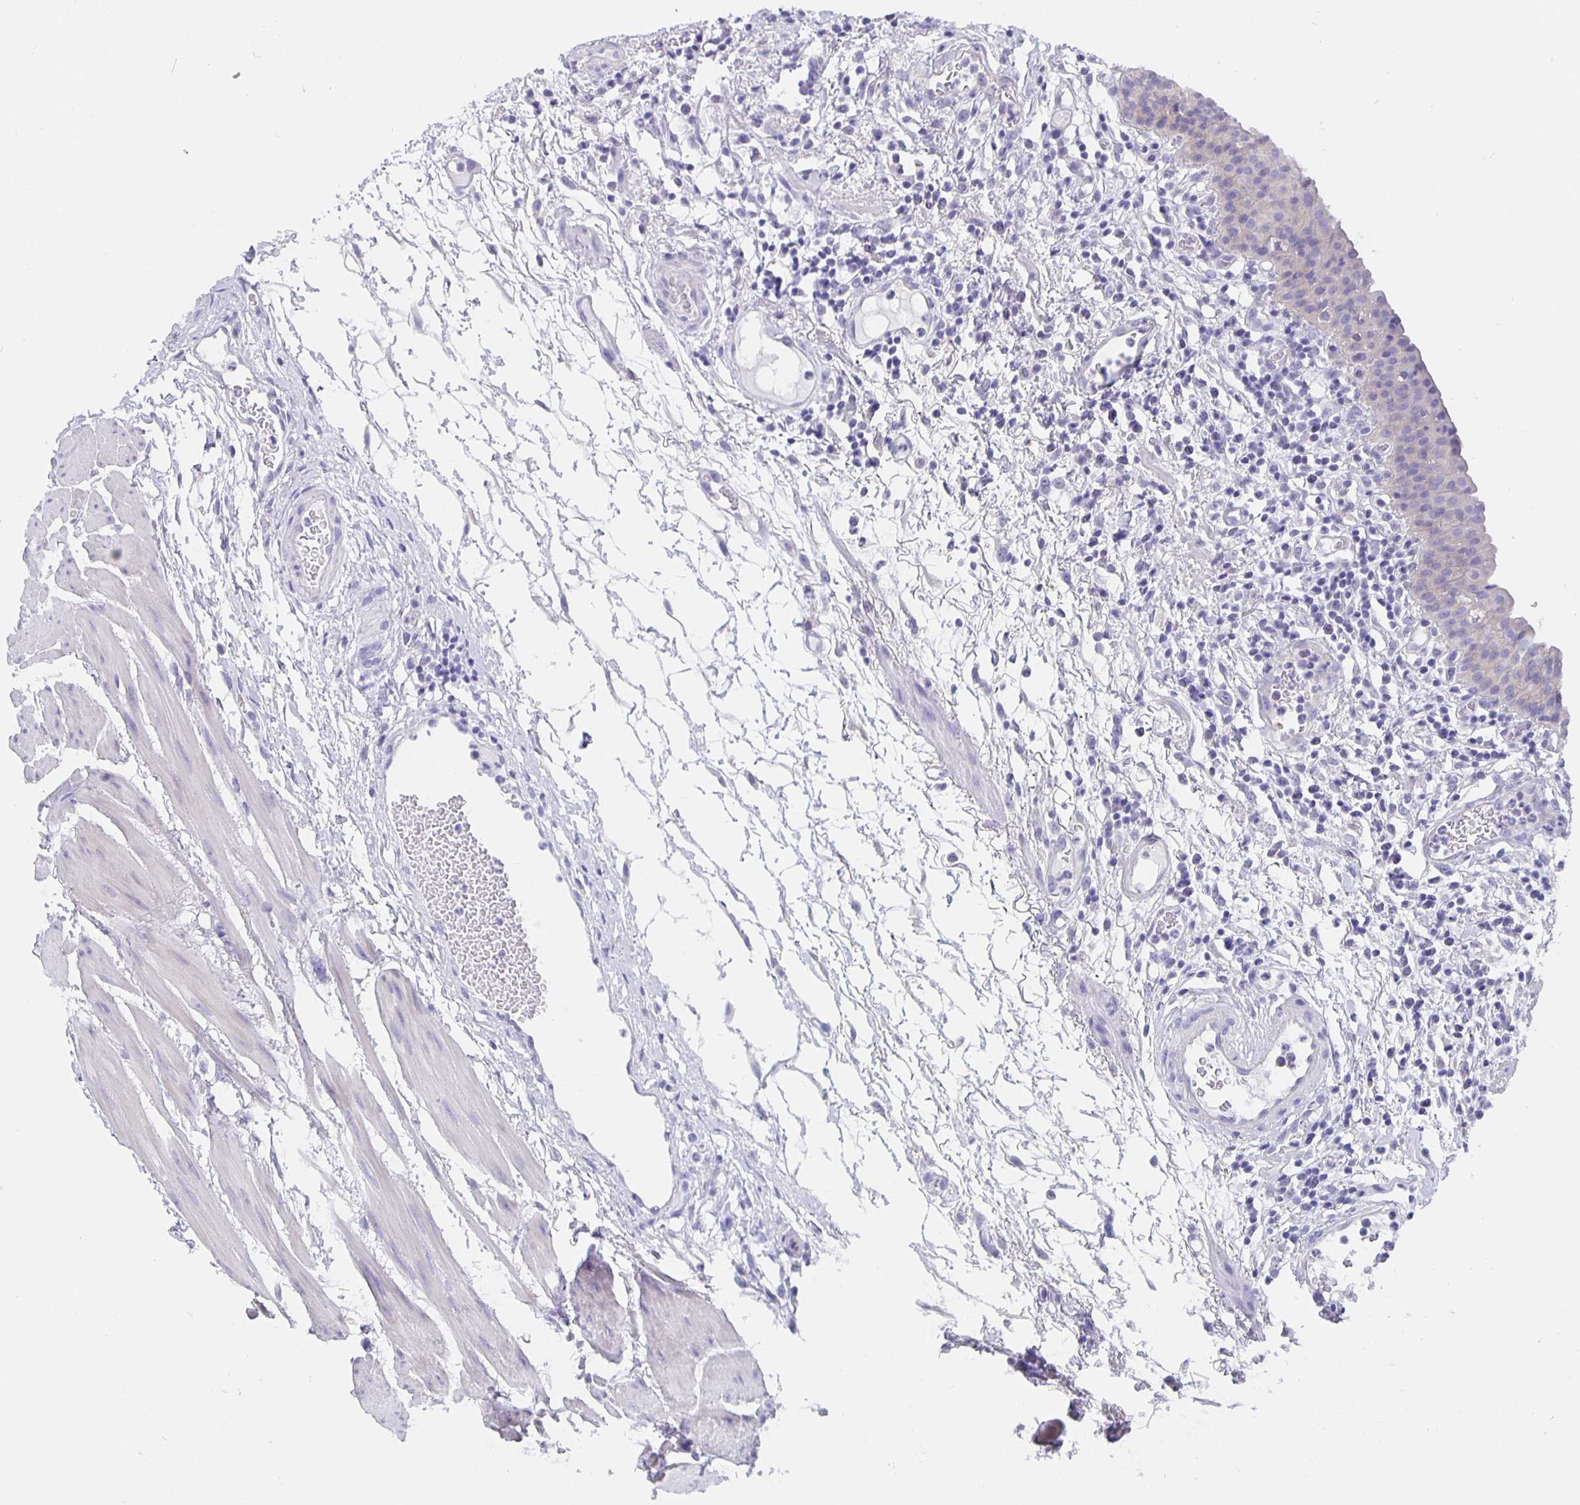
{"staining": {"intensity": "negative", "quantity": "none", "location": "none"}, "tissue": "urinary bladder", "cell_type": "Urothelial cells", "image_type": "normal", "snomed": [{"axis": "morphology", "description": "Normal tissue, NOS"}, {"axis": "morphology", "description": "Inflammation, NOS"}, {"axis": "topography", "description": "Urinary bladder"}], "caption": "Immunohistochemistry photomicrograph of normal human urinary bladder stained for a protein (brown), which shows no expression in urothelial cells.", "gene": "CFAP74", "patient": {"sex": "male", "age": 57}}